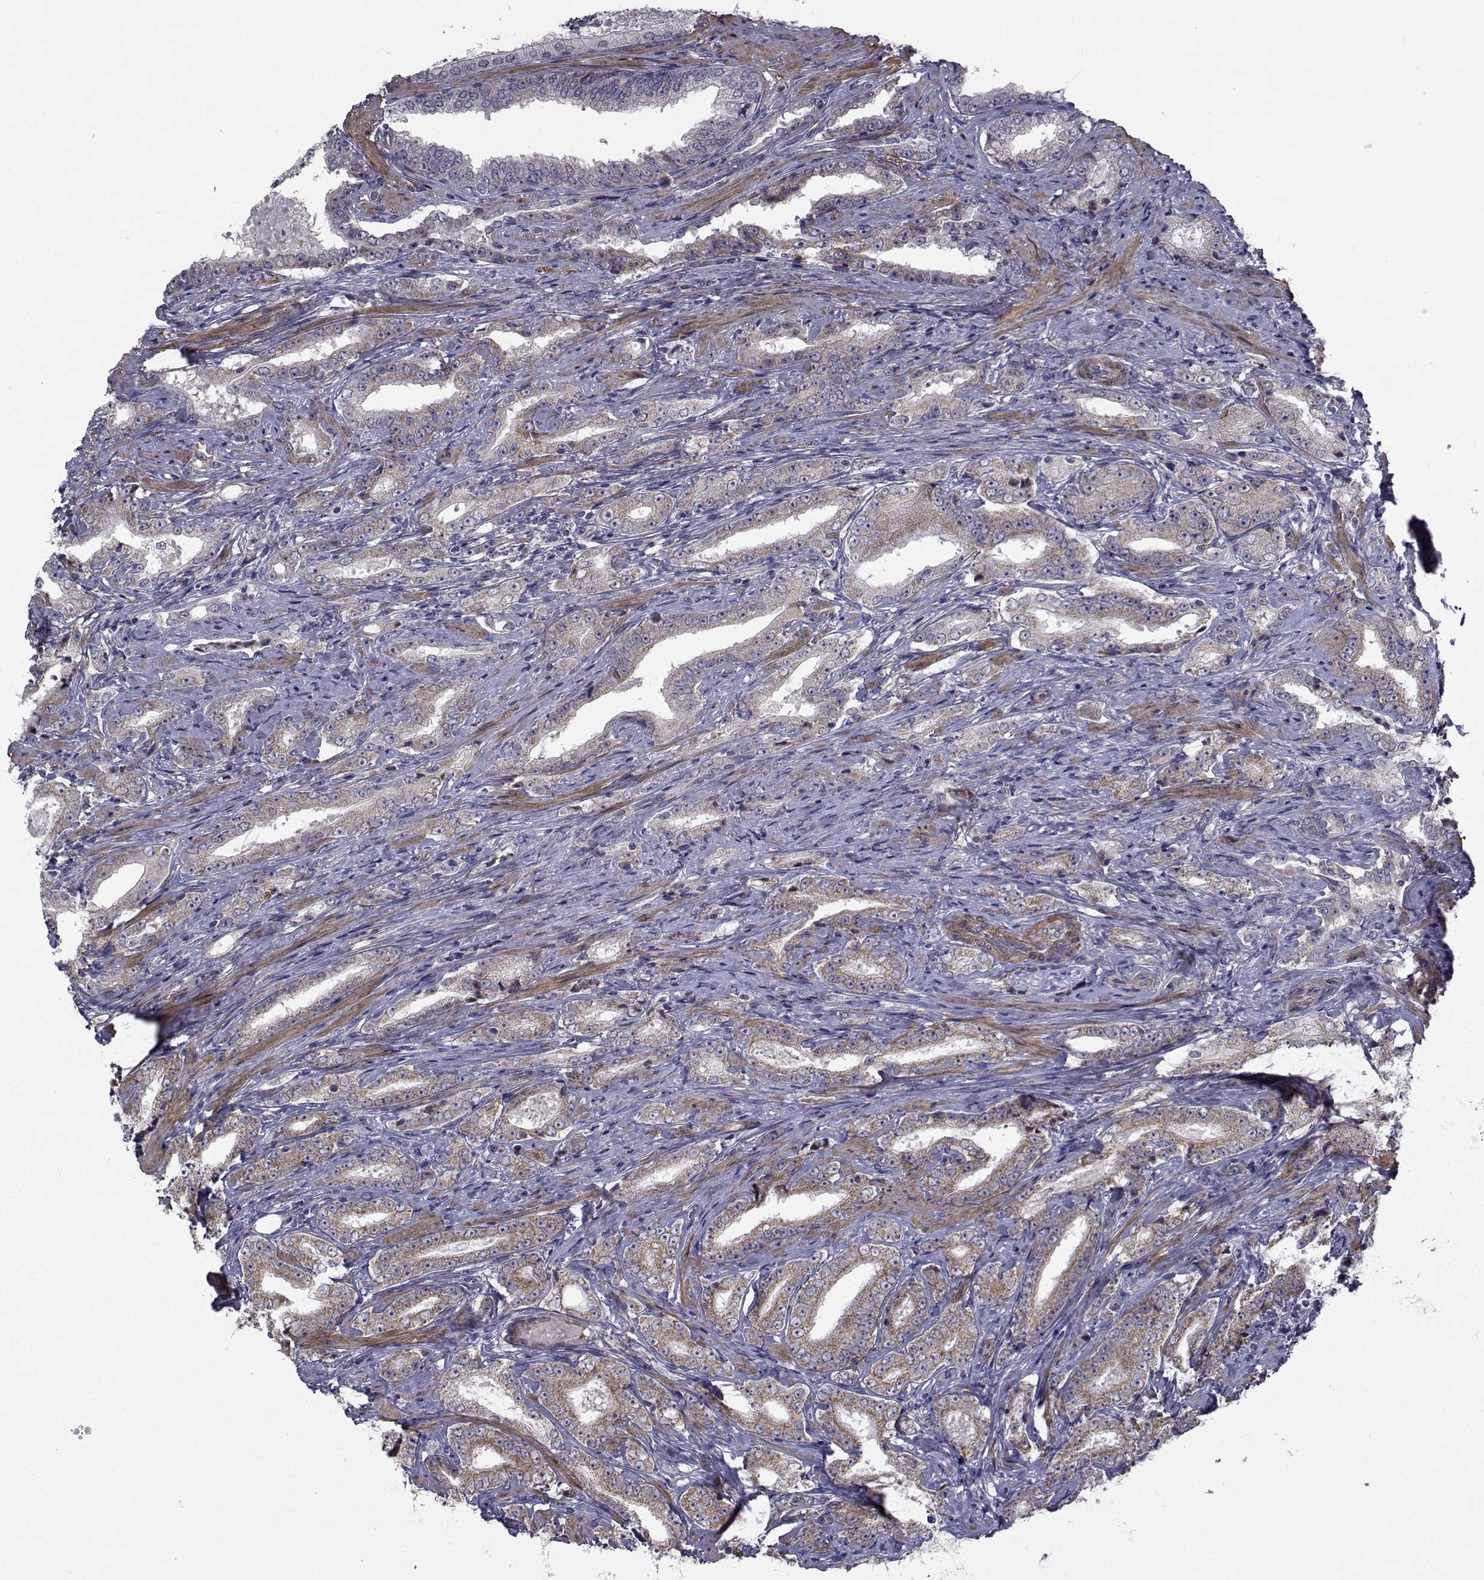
{"staining": {"intensity": "moderate", "quantity": "<25%", "location": "cytoplasmic/membranous"}, "tissue": "prostate cancer", "cell_type": "Tumor cells", "image_type": "cancer", "snomed": [{"axis": "morphology", "description": "Adenocarcinoma, Low grade"}, {"axis": "topography", "description": "Prostate and seminal vesicle, NOS"}], "caption": "DAB immunohistochemical staining of prostate low-grade adenocarcinoma shows moderate cytoplasmic/membranous protein expression in about <25% of tumor cells.", "gene": "CFAP74", "patient": {"sex": "male", "age": 61}}